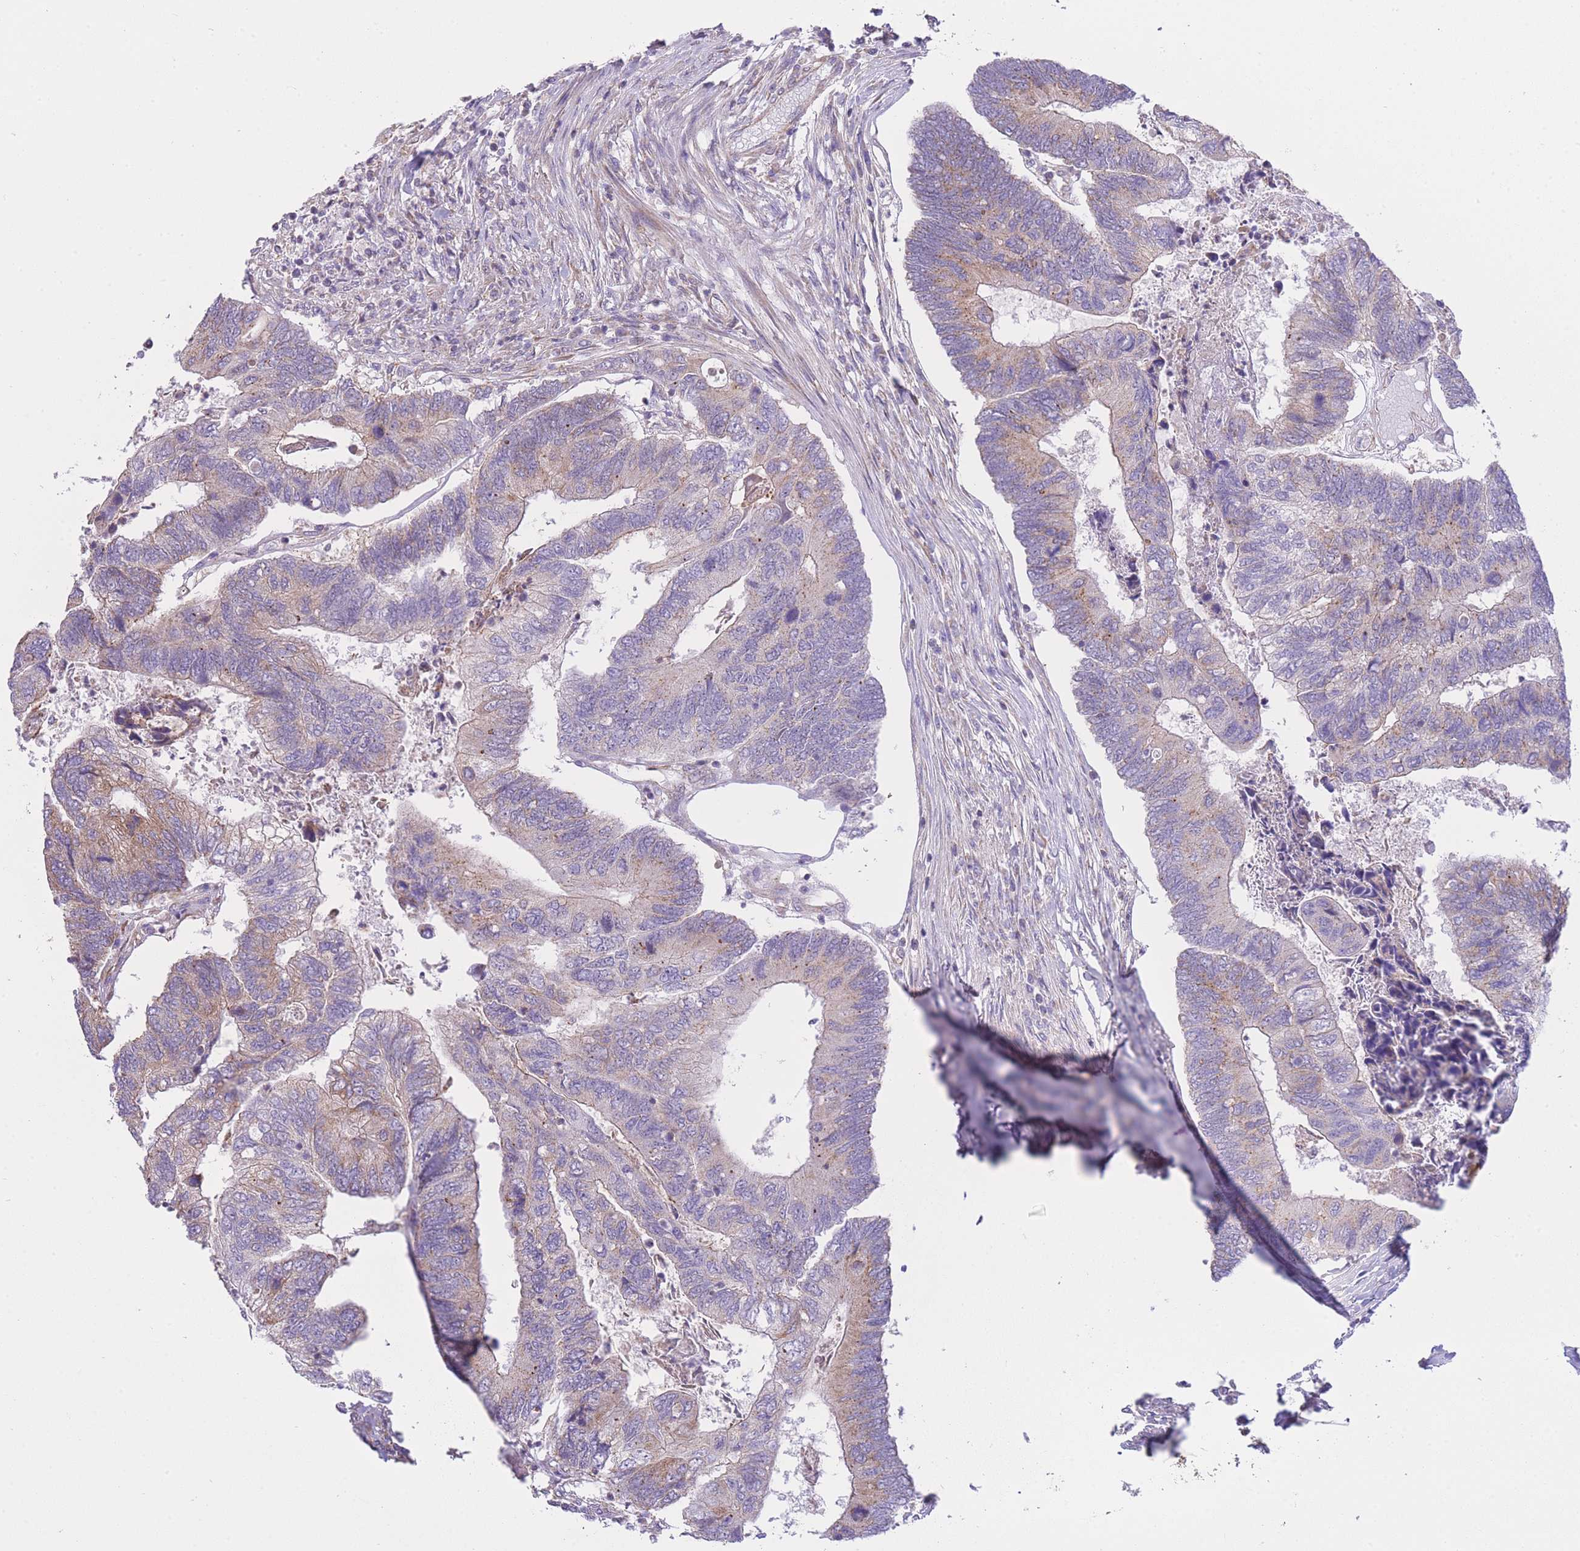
{"staining": {"intensity": "weak", "quantity": "25%-75%", "location": "cytoplasmic/membranous"}, "tissue": "colorectal cancer", "cell_type": "Tumor cells", "image_type": "cancer", "snomed": [{"axis": "morphology", "description": "Adenocarcinoma, NOS"}, {"axis": "topography", "description": "Colon"}], "caption": "The image reveals immunohistochemical staining of colorectal adenocarcinoma. There is weak cytoplasmic/membranous staining is present in approximately 25%-75% of tumor cells. Ihc stains the protein of interest in brown and the nuclei are stained blue.", "gene": "CTBP1", "patient": {"sex": "female", "age": 67}}